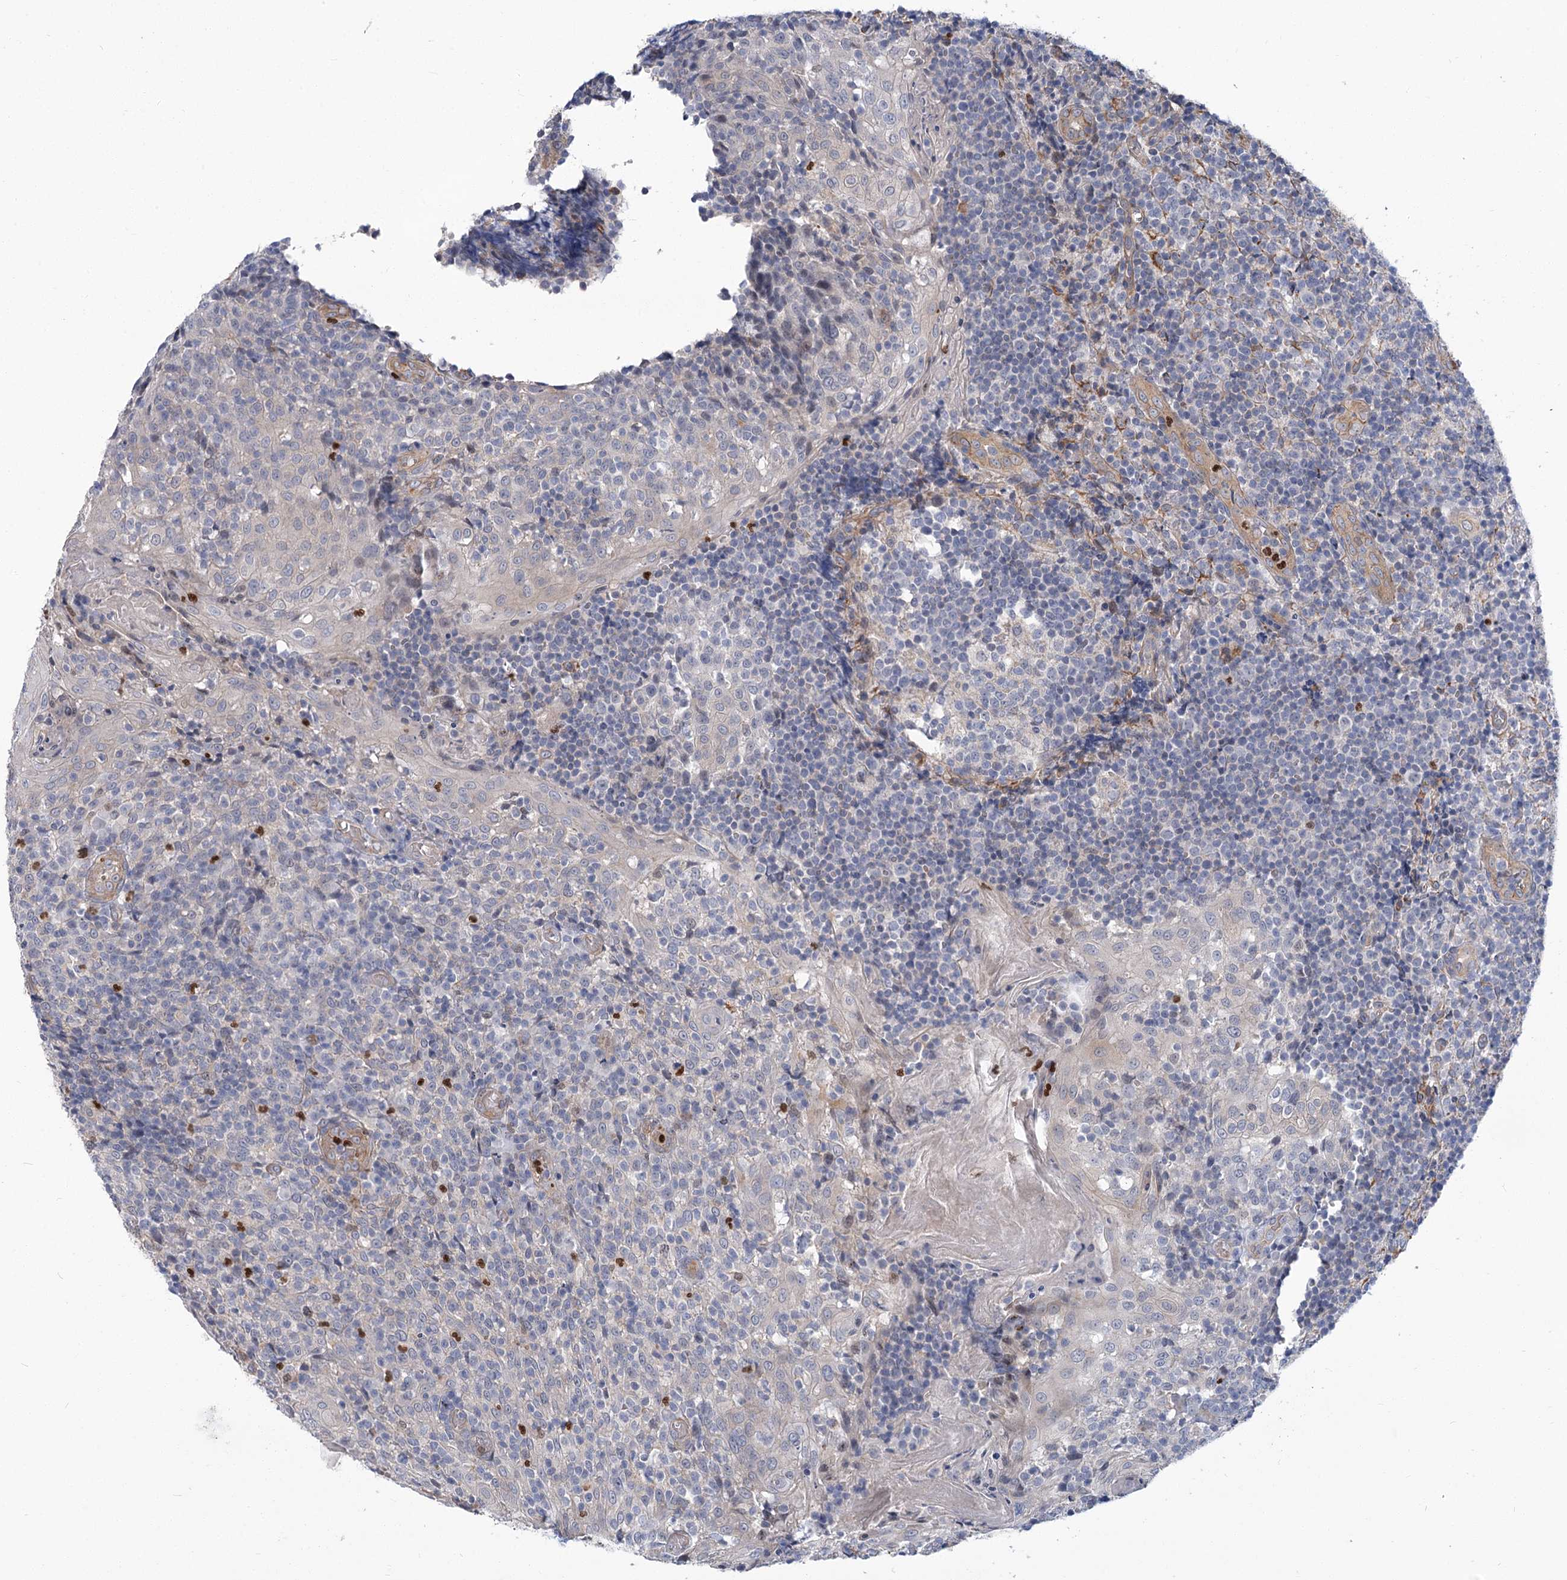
{"staining": {"intensity": "negative", "quantity": "none", "location": "none"}, "tissue": "tonsil", "cell_type": "Germinal center cells", "image_type": "normal", "snomed": [{"axis": "morphology", "description": "Normal tissue, NOS"}, {"axis": "topography", "description": "Tonsil"}], "caption": "DAB immunohistochemical staining of normal human tonsil exhibits no significant positivity in germinal center cells.", "gene": "THAP6", "patient": {"sex": "female", "age": 19}}